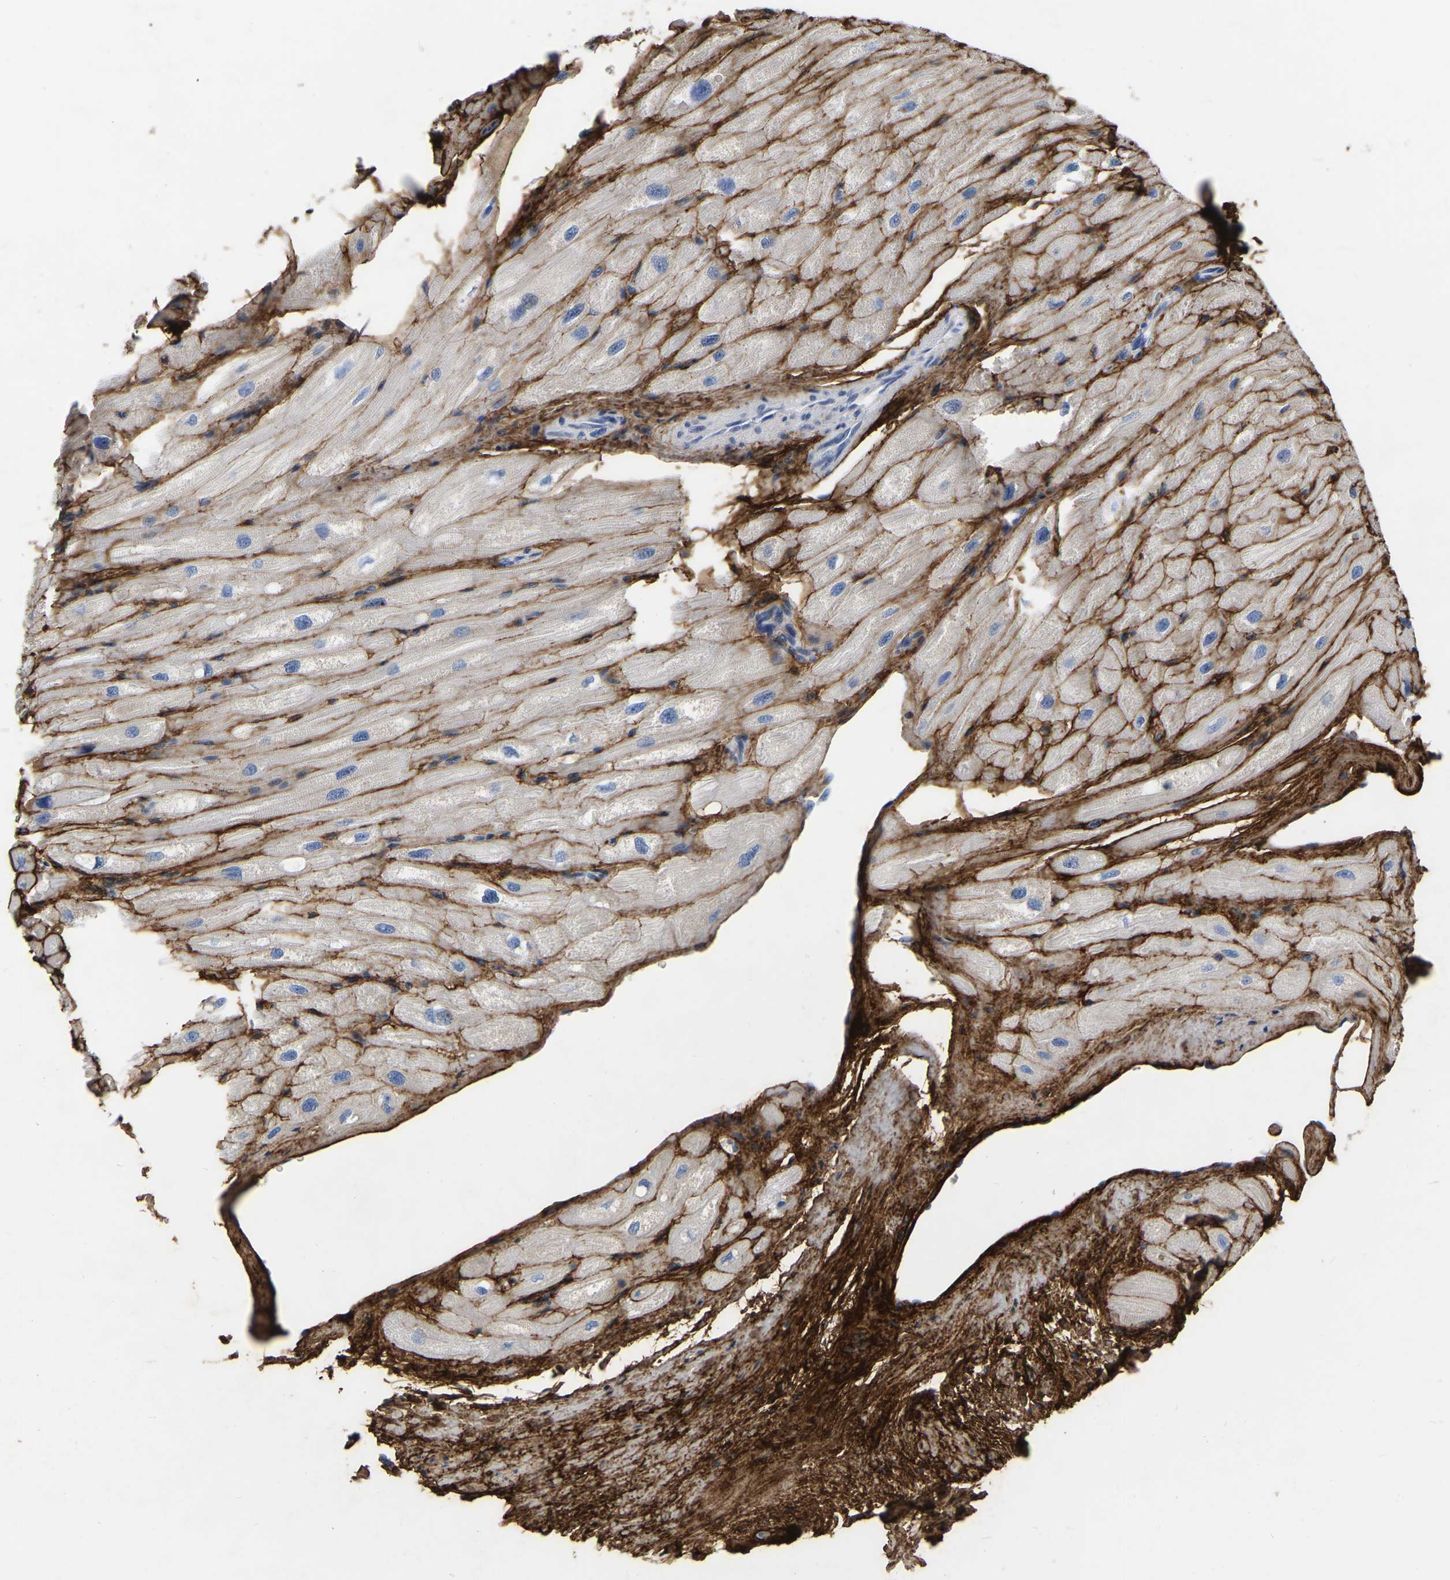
{"staining": {"intensity": "negative", "quantity": "none", "location": "none"}, "tissue": "heart muscle", "cell_type": "Cardiomyocytes", "image_type": "normal", "snomed": [{"axis": "morphology", "description": "Normal tissue, NOS"}, {"axis": "topography", "description": "Heart"}], "caption": "This is an IHC micrograph of benign heart muscle. There is no positivity in cardiomyocytes.", "gene": "COL6A1", "patient": {"sex": "male", "age": 49}}